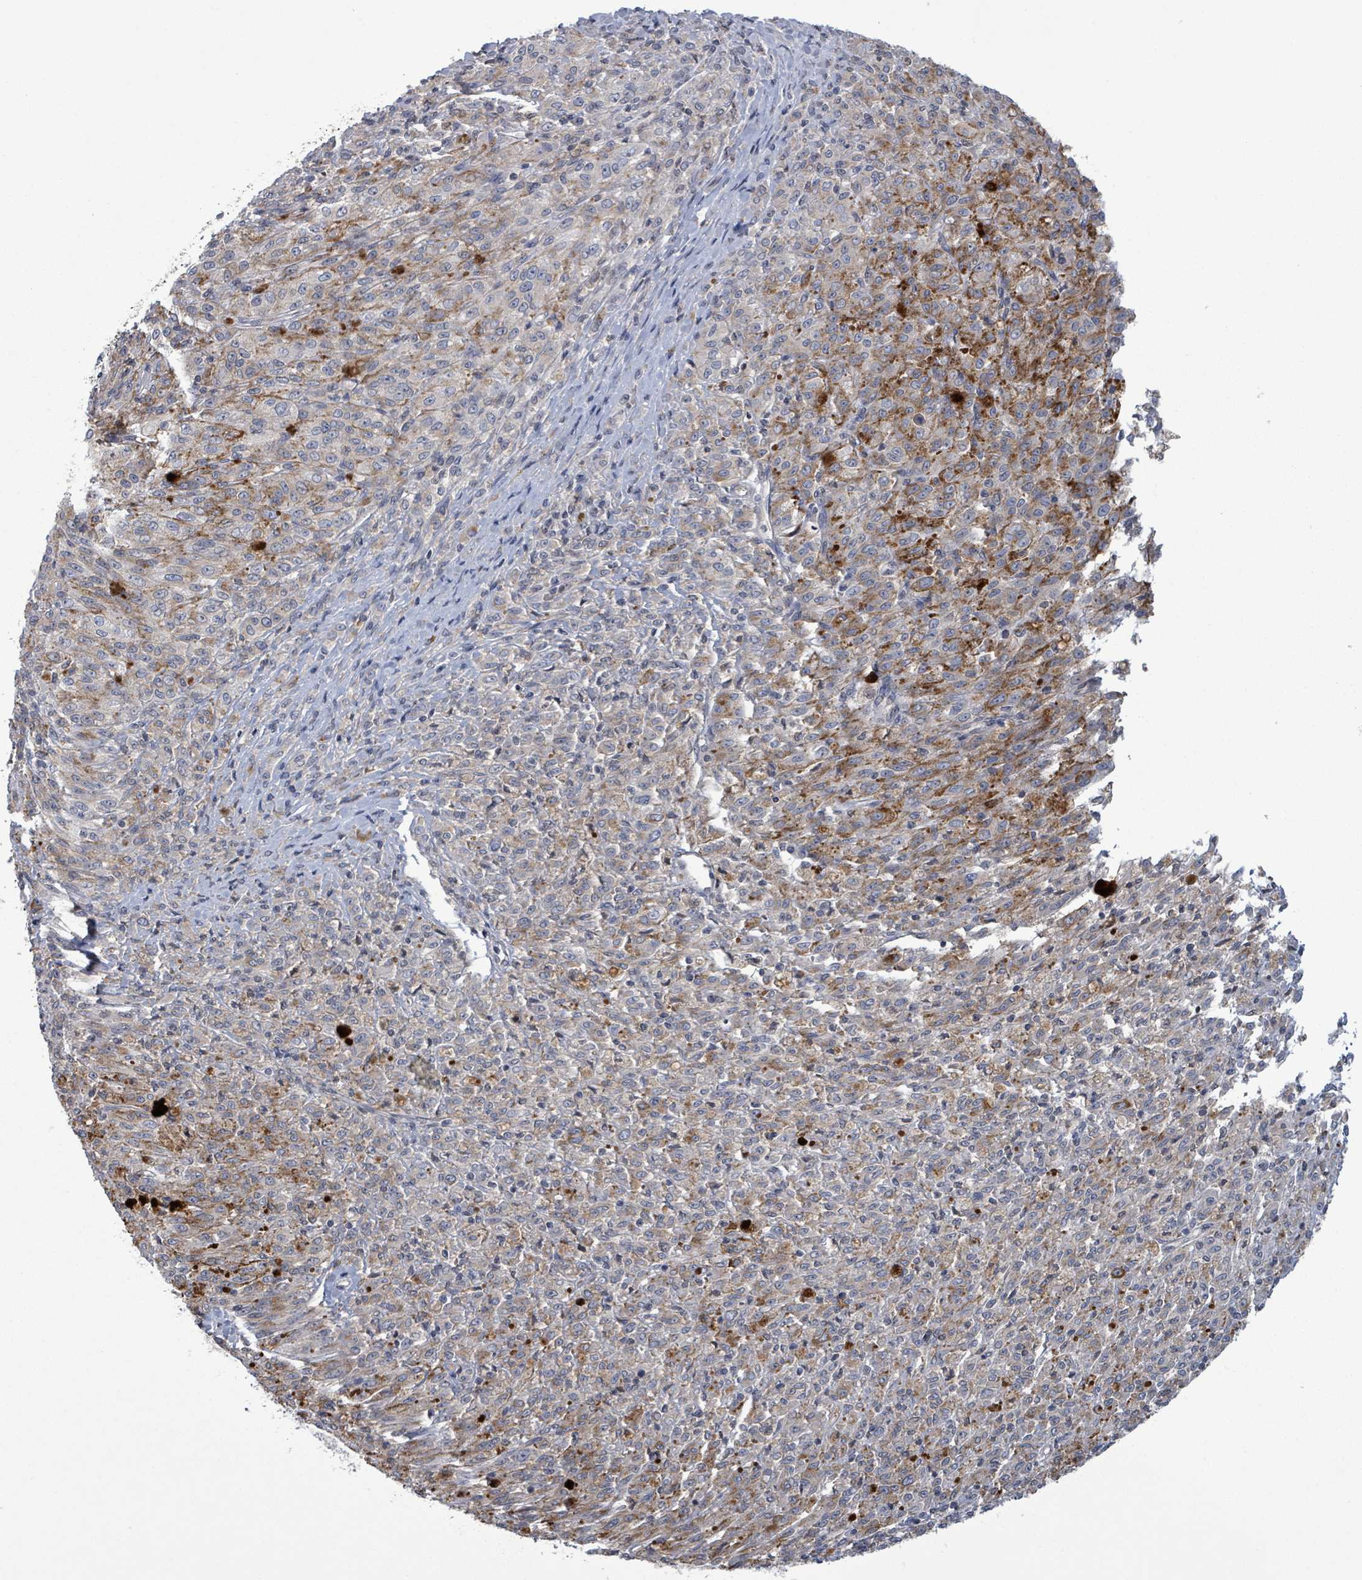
{"staining": {"intensity": "weak", "quantity": "25%-75%", "location": "cytoplasmic/membranous"}, "tissue": "melanoma", "cell_type": "Tumor cells", "image_type": "cancer", "snomed": [{"axis": "morphology", "description": "Malignant melanoma, NOS"}, {"axis": "topography", "description": "Skin"}], "caption": "DAB immunohistochemical staining of human melanoma exhibits weak cytoplasmic/membranous protein expression in approximately 25%-75% of tumor cells.", "gene": "GRM8", "patient": {"sex": "female", "age": 52}}